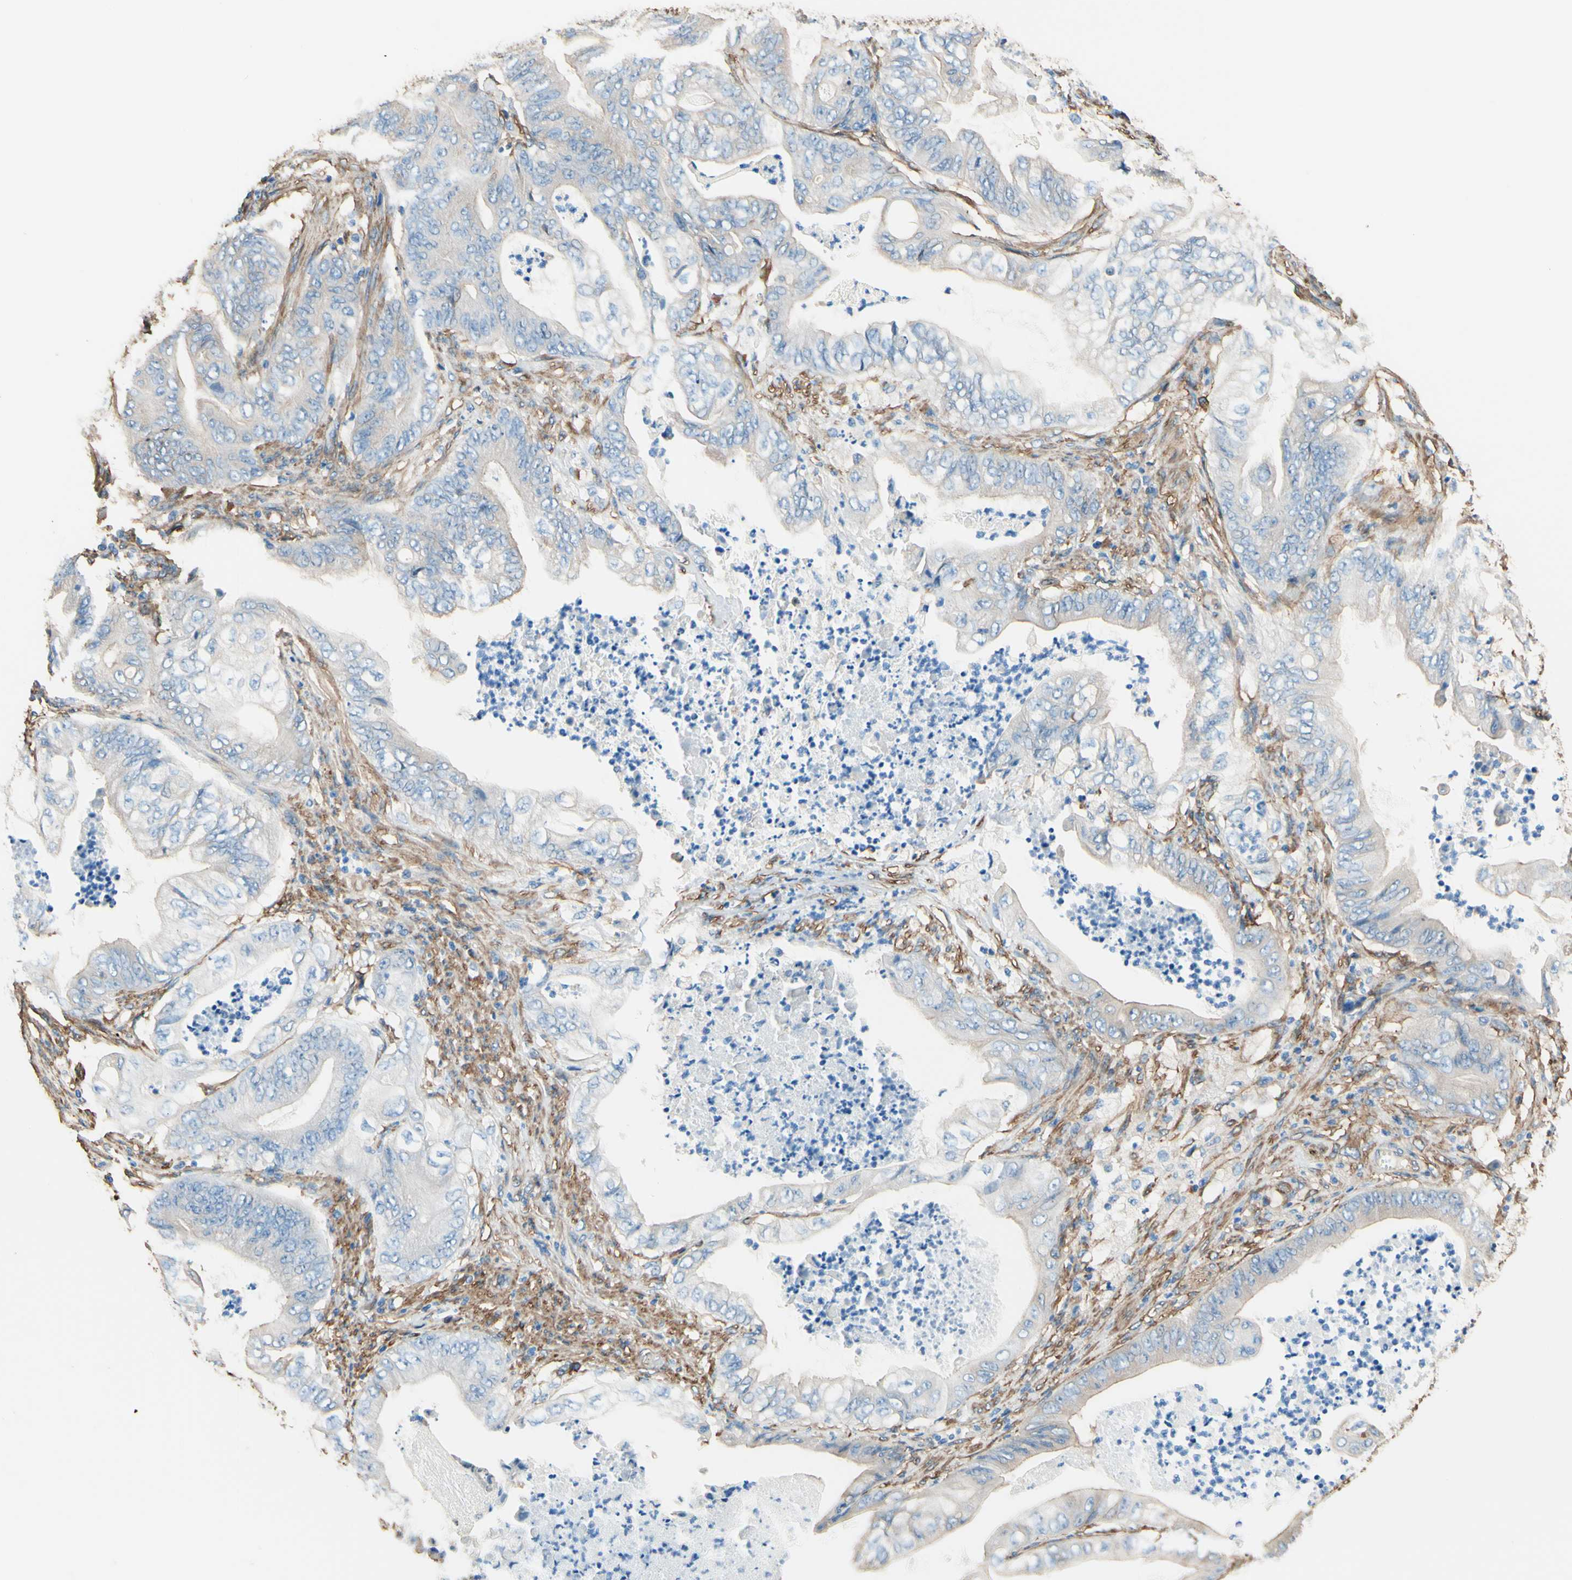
{"staining": {"intensity": "negative", "quantity": "none", "location": "none"}, "tissue": "stomach cancer", "cell_type": "Tumor cells", "image_type": "cancer", "snomed": [{"axis": "morphology", "description": "Adenocarcinoma, NOS"}, {"axis": "topography", "description": "Stomach"}], "caption": "This photomicrograph is of adenocarcinoma (stomach) stained with immunohistochemistry (IHC) to label a protein in brown with the nuclei are counter-stained blue. There is no positivity in tumor cells.", "gene": "DPYSL3", "patient": {"sex": "female", "age": 73}}